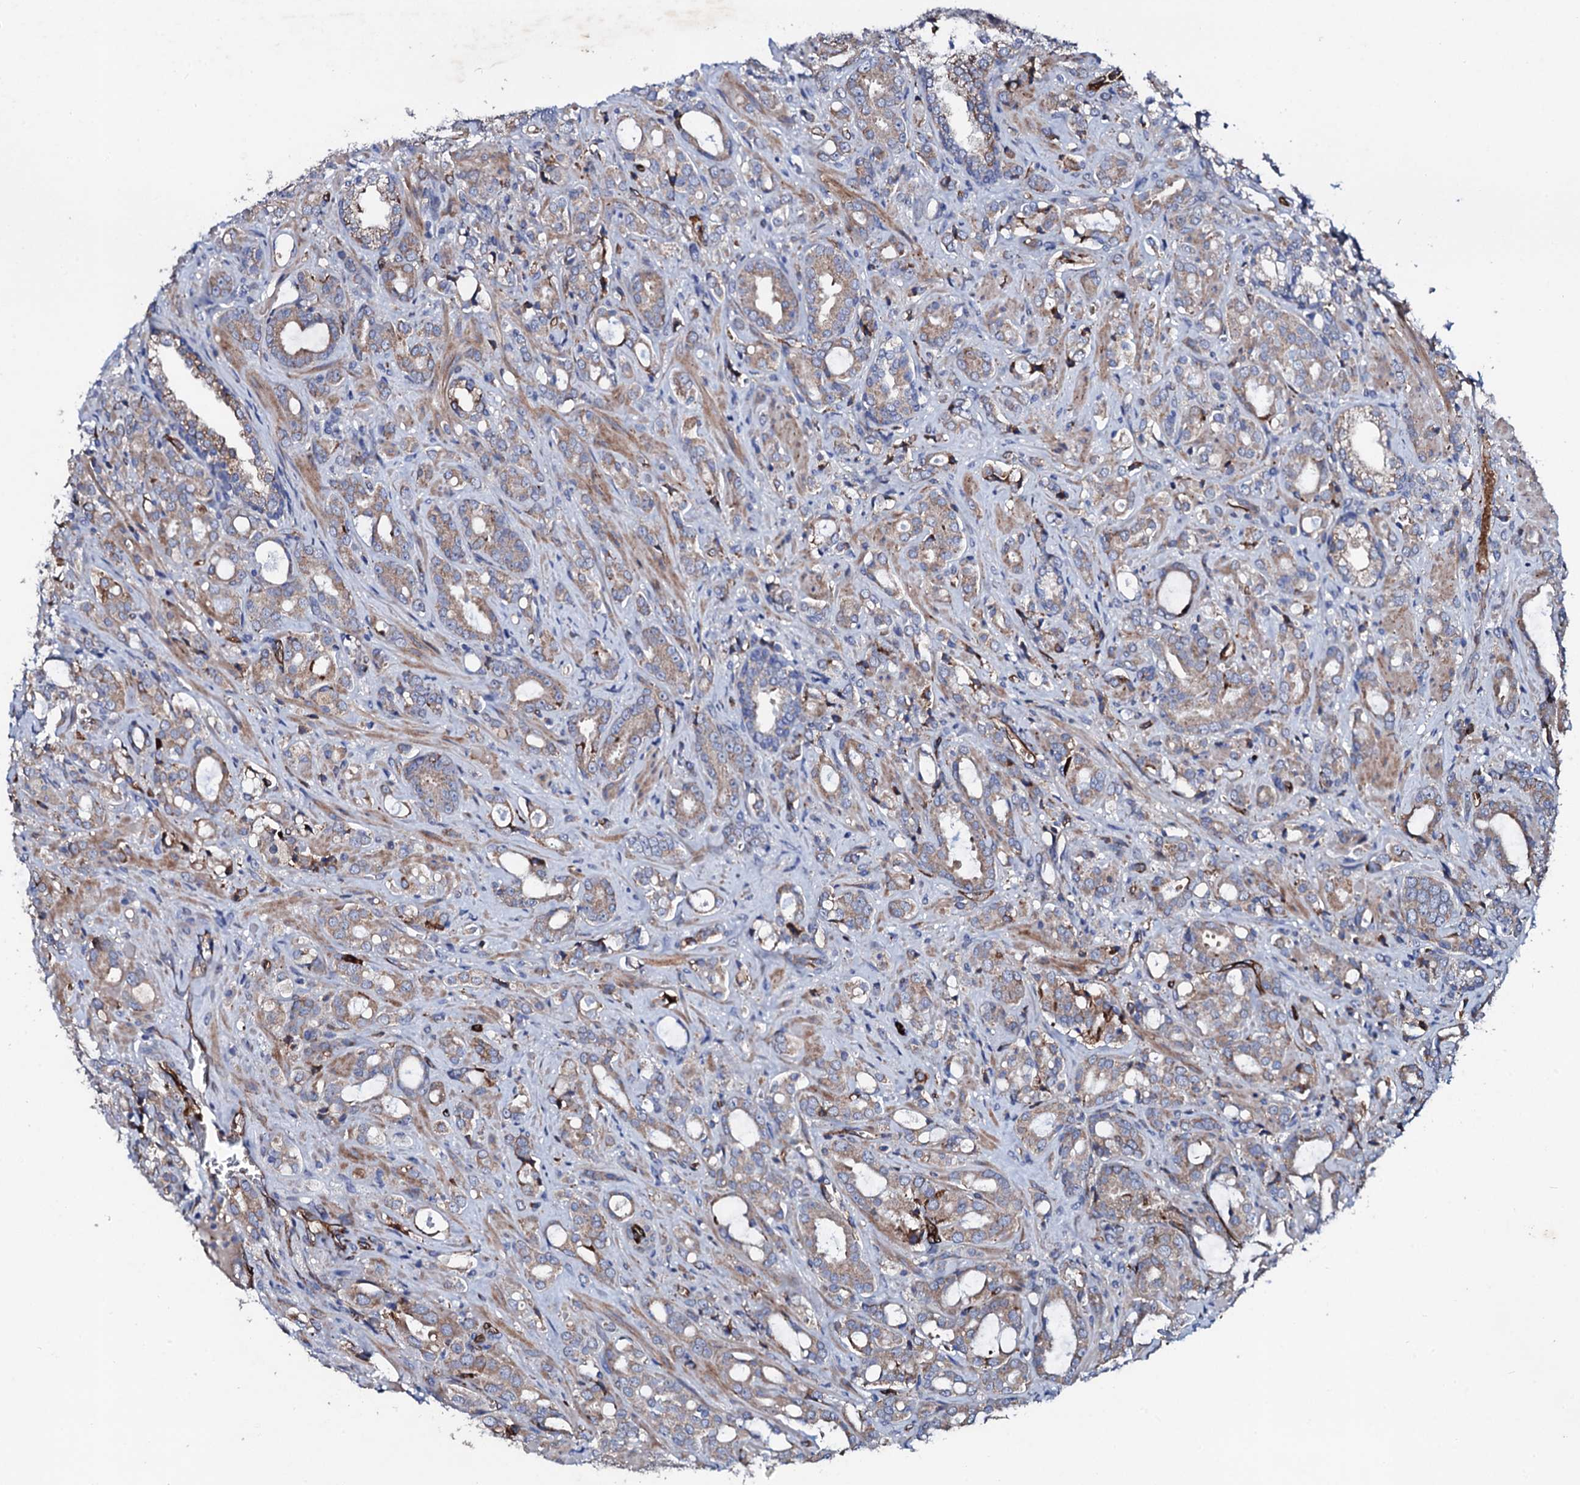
{"staining": {"intensity": "moderate", "quantity": ">75%", "location": "cytoplasmic/membranous"}, "tissue": "prostate cancer", "cell_type": "Tumor cells", "image_type": "cancer", "snomed": [{"axis": "morphology", "description": "Adenocarcinoma, High grade"}, {"axis": "topography", "description": "Prostate"}], "caption": "Immunohistochemistry histopathology image of neoplastic tissue: prostate cancer (high-grade adenocarcinoma) stained using immunohistochemistry (IHC) exhibits medium levels of moderate protein expression localized specifically in the cytoplasmic/membranous of tumor cells, appearing as a cytoplasmic/membranous brown color.", "gene": "DBX1", "patient": {"sex": "male", "age": 72}}